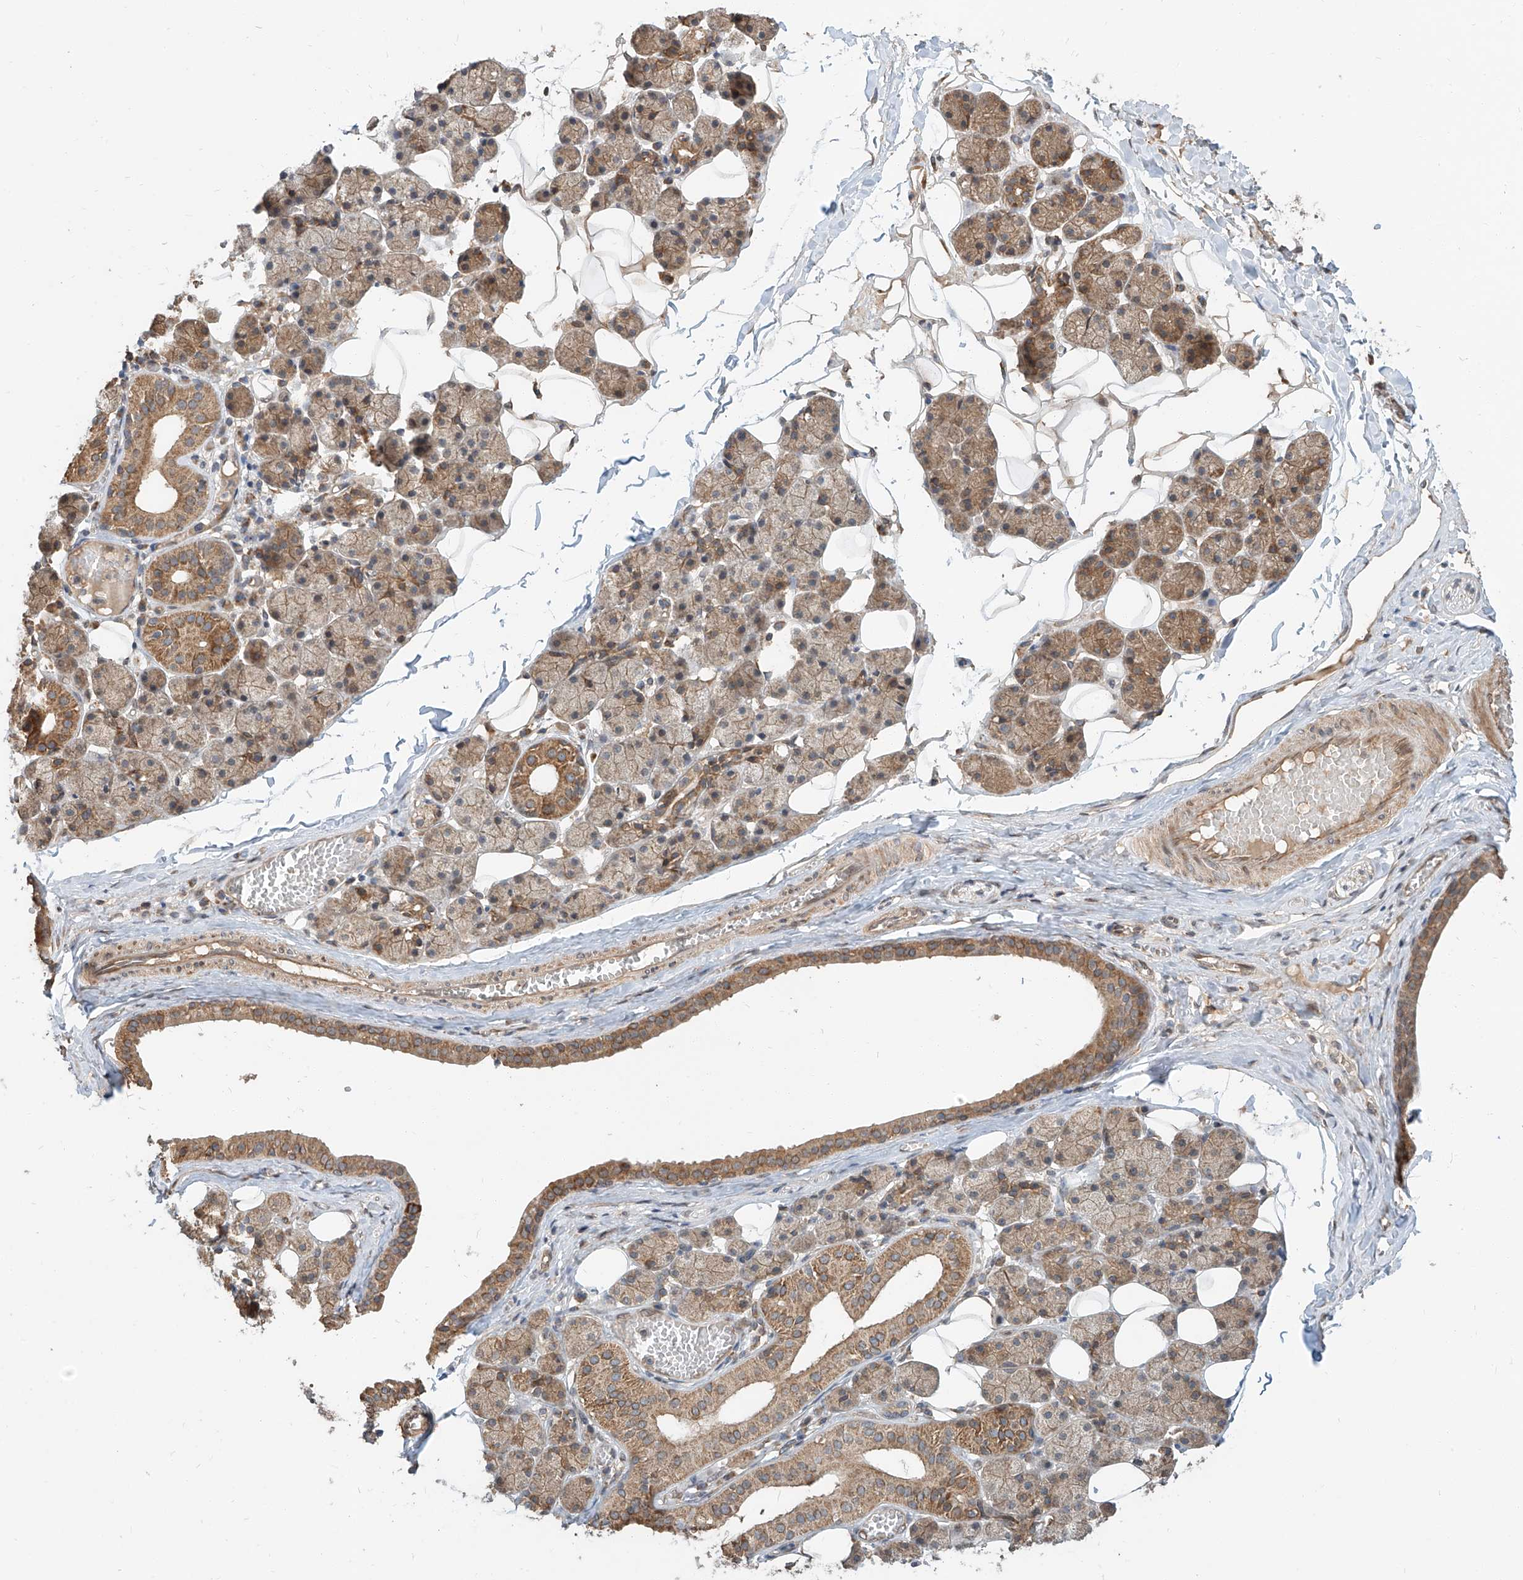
{"staining": {"intensity": "moderate", "quantity": "25%-75%", "location": "cytoplasmic/membranous"}, "tissue": "salivary gland", "cell_type": "Glandular cells", "image_type": "normal", "snomed": [{"axis": "morphology", "description": "Normal tissue, NOS"}, {"axis": "topography", "description": "Salivary gland"}], "caption": "Immunohistochemistry (IHC) staining of benign salivary gland, which demonstrates medium levels of moderate cytoplasmic/membranous staining in approximately 25%-75% of glandular cells indicating moderate cytoplasmic/membranous protein expression. The staining was performed using DAB (3,3'-diaminobenzidine) (brown) for protein detection and nuclei were counterstained in hematoxylin (blue).", "gene": "STX19", "patient": {"sex": "female", "age": 33}}